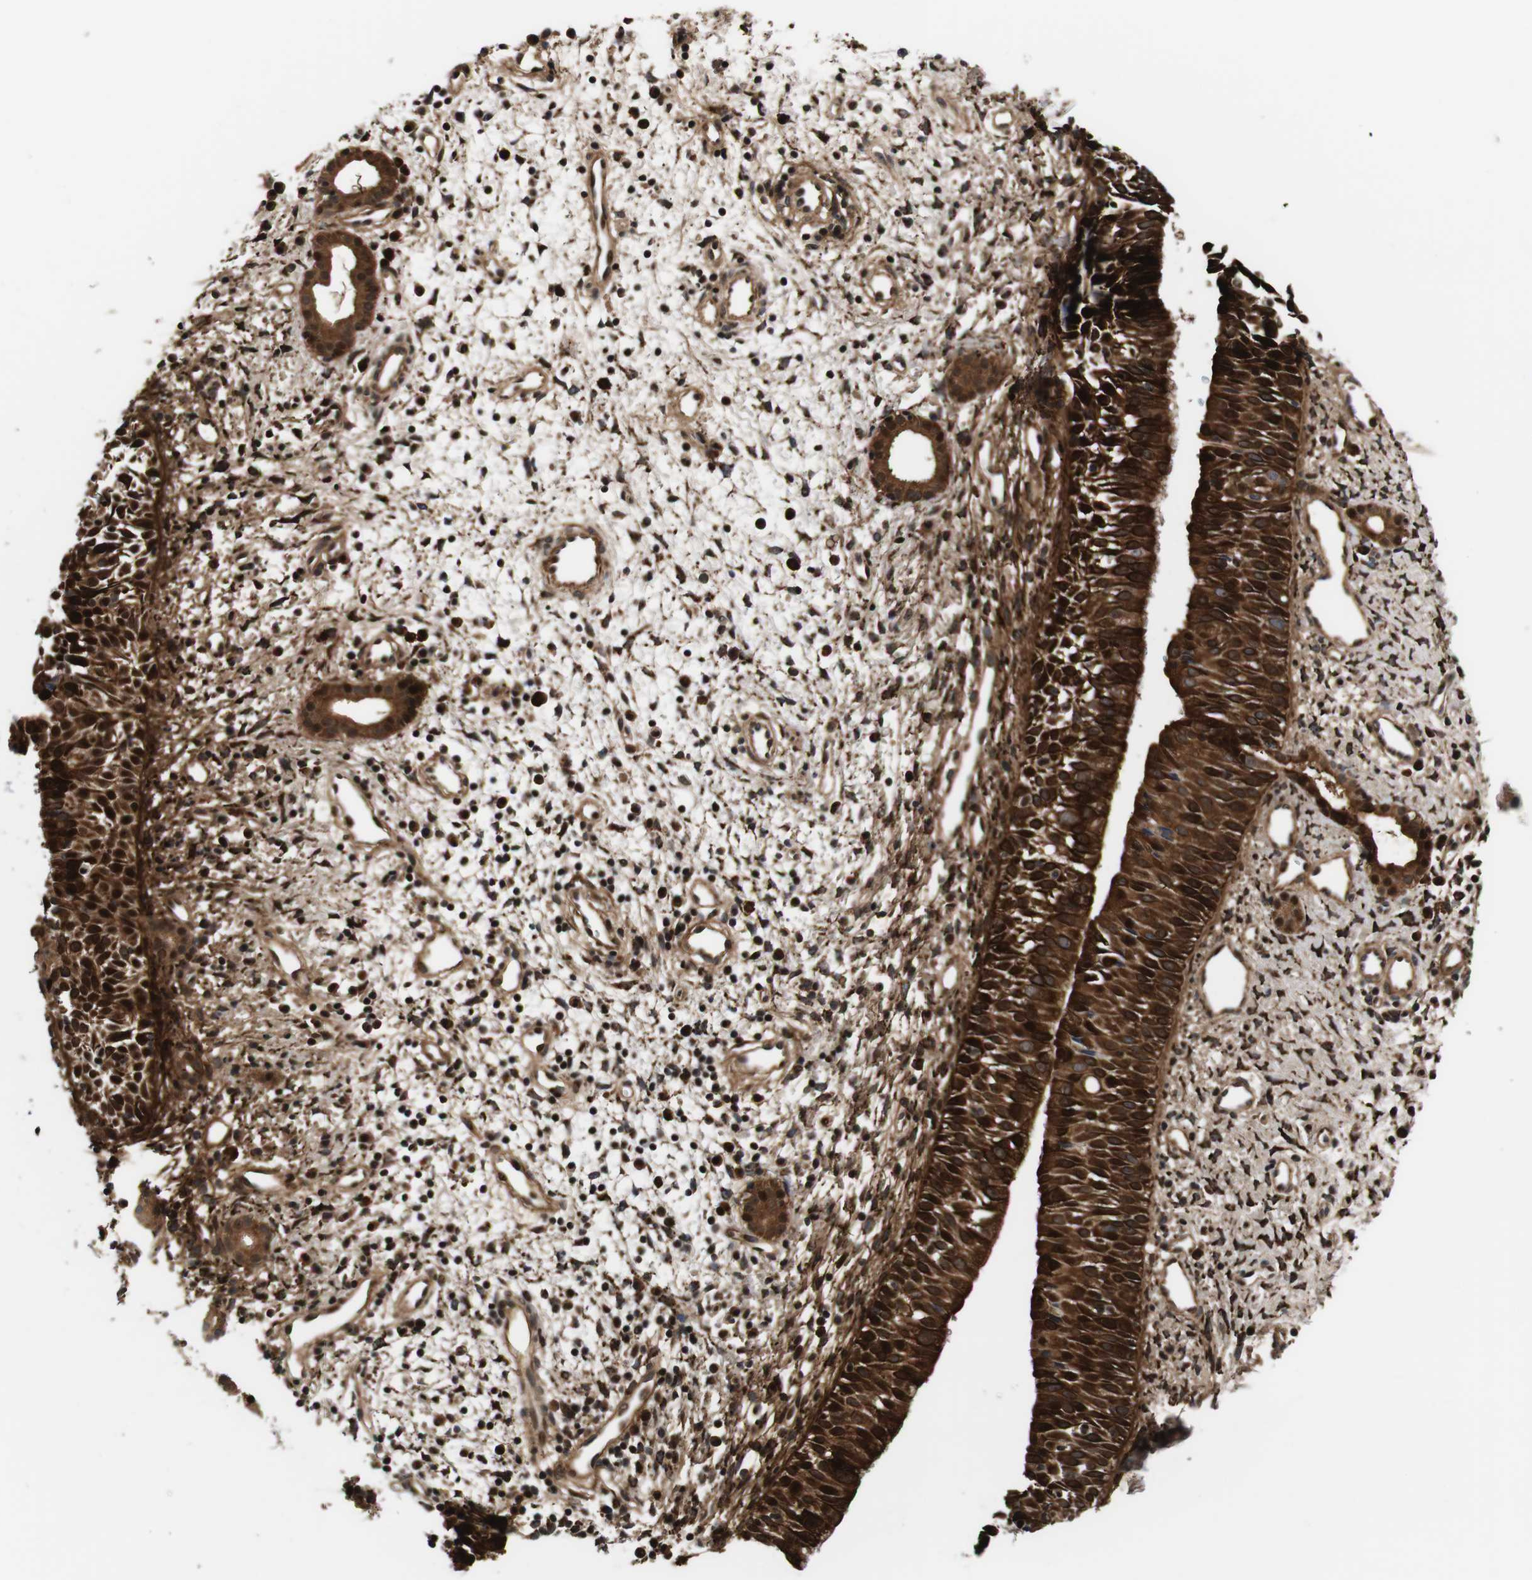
{"staining": {"intensity": "strong", "quantity": ">75%", "location": "cytoplasmic/membranous"}, "tissue": "nasopharynx", "cell_type": "Respiratory epithelial cells", "image_type": "normal", "snomed": [{"axis": "morphology", "description": "Normal tissue, NOS"}, {"axis": "topography", "description": "Nasopharynx"}], "caption": "Protein staining by immunohistochemistry displays strong cytoplasmic/membranous expression in approximately >75% of respiratory epithelial cells in unremarkable nasopharynx.", "gene": "LRP4", "patient": {"sex": "male", "age": 22}}